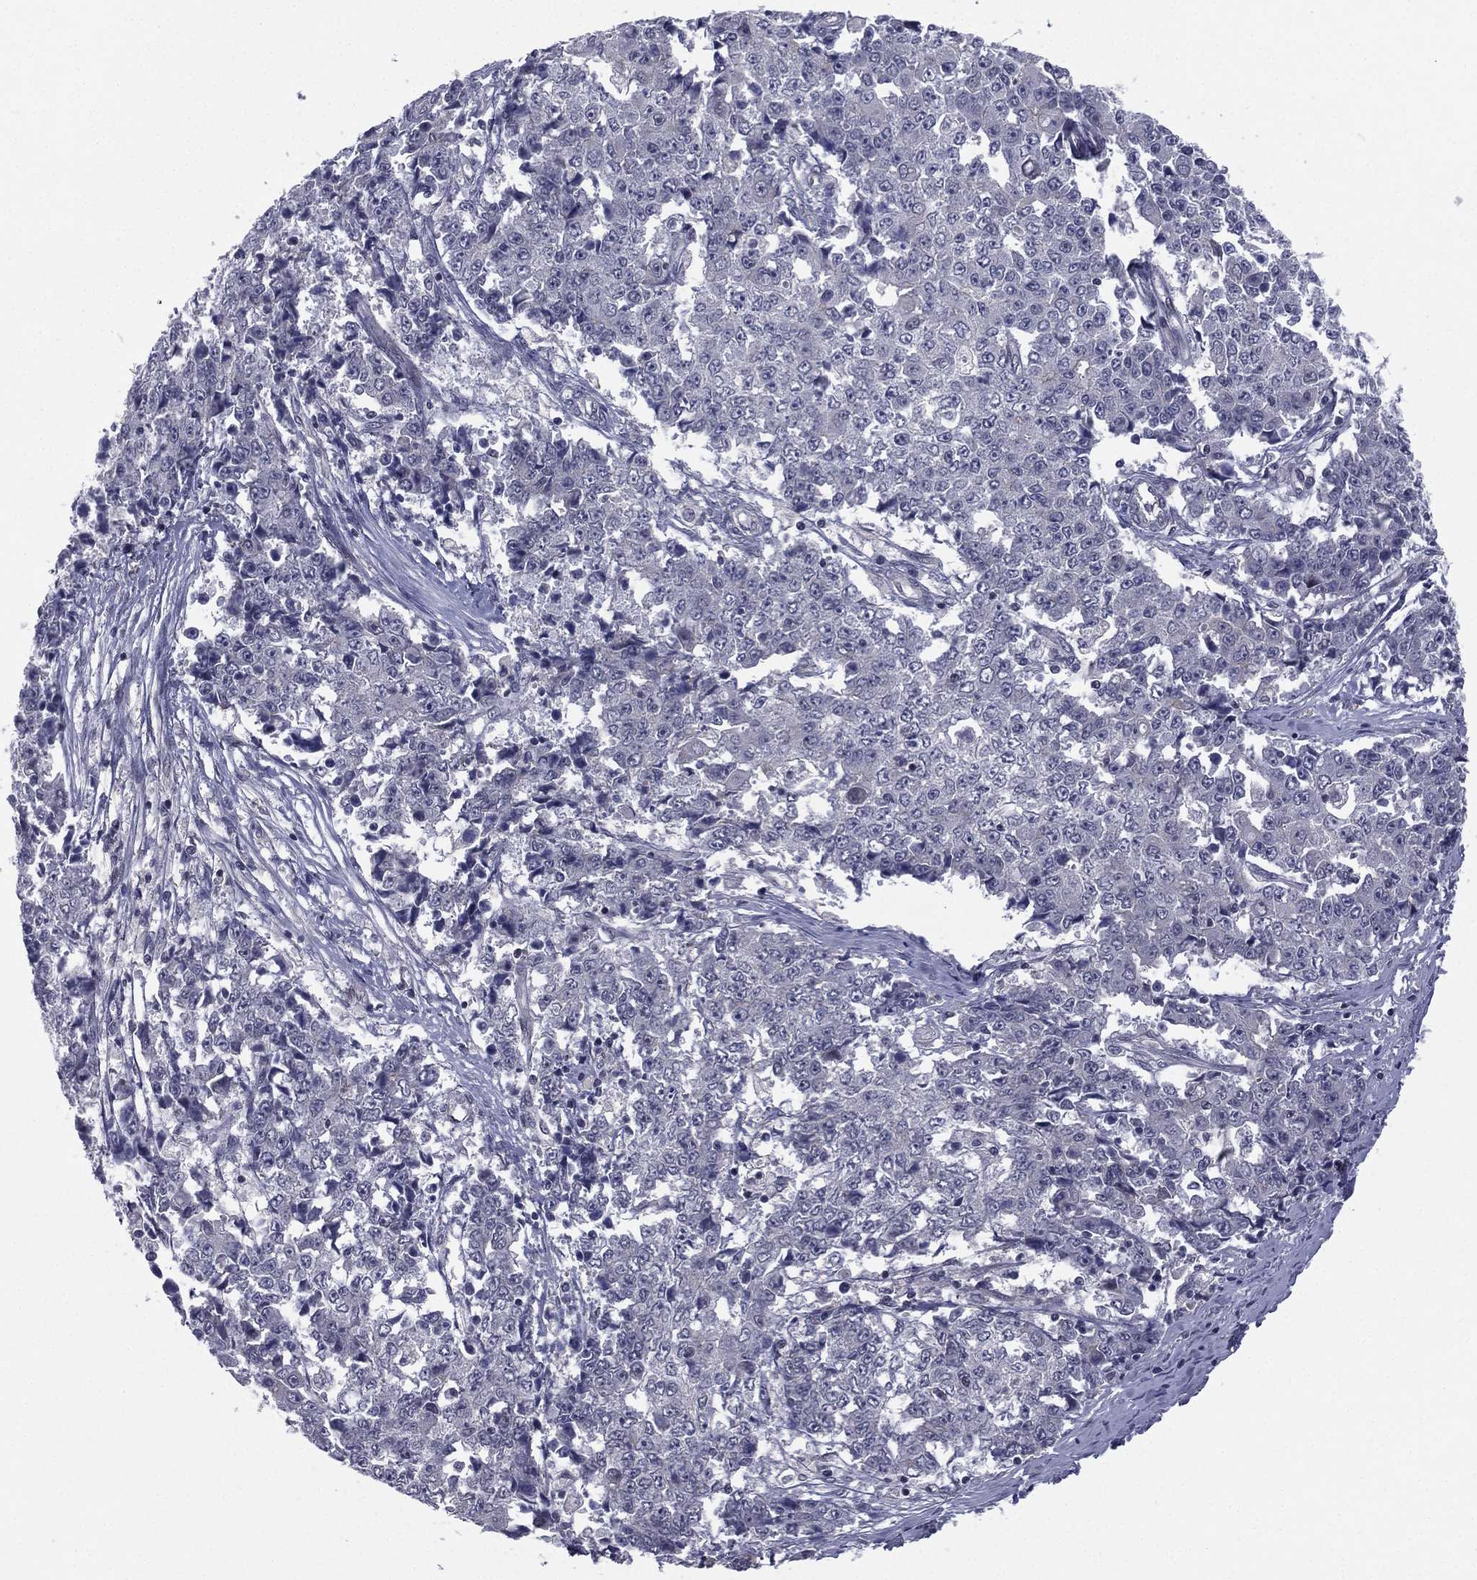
{"staining": {"intensity": "negative", "quantity": "none", "location": "none"}, "tissue": "ovarian cancer", "cell_type": "Tumor cells", "image_type": "cancer", "snomed": [{"axis": "morphology", "description": "Carcinoma, endometroid"}, {"axis": "topography", "description": "Ovary"}], "caption": "Image shows no protein positivity in tumor cells of ovarian cancer (endometroid carcinoma) tissue.", "gene": "ACTRT2", "patient": {"sex": "female", "age": 42}}